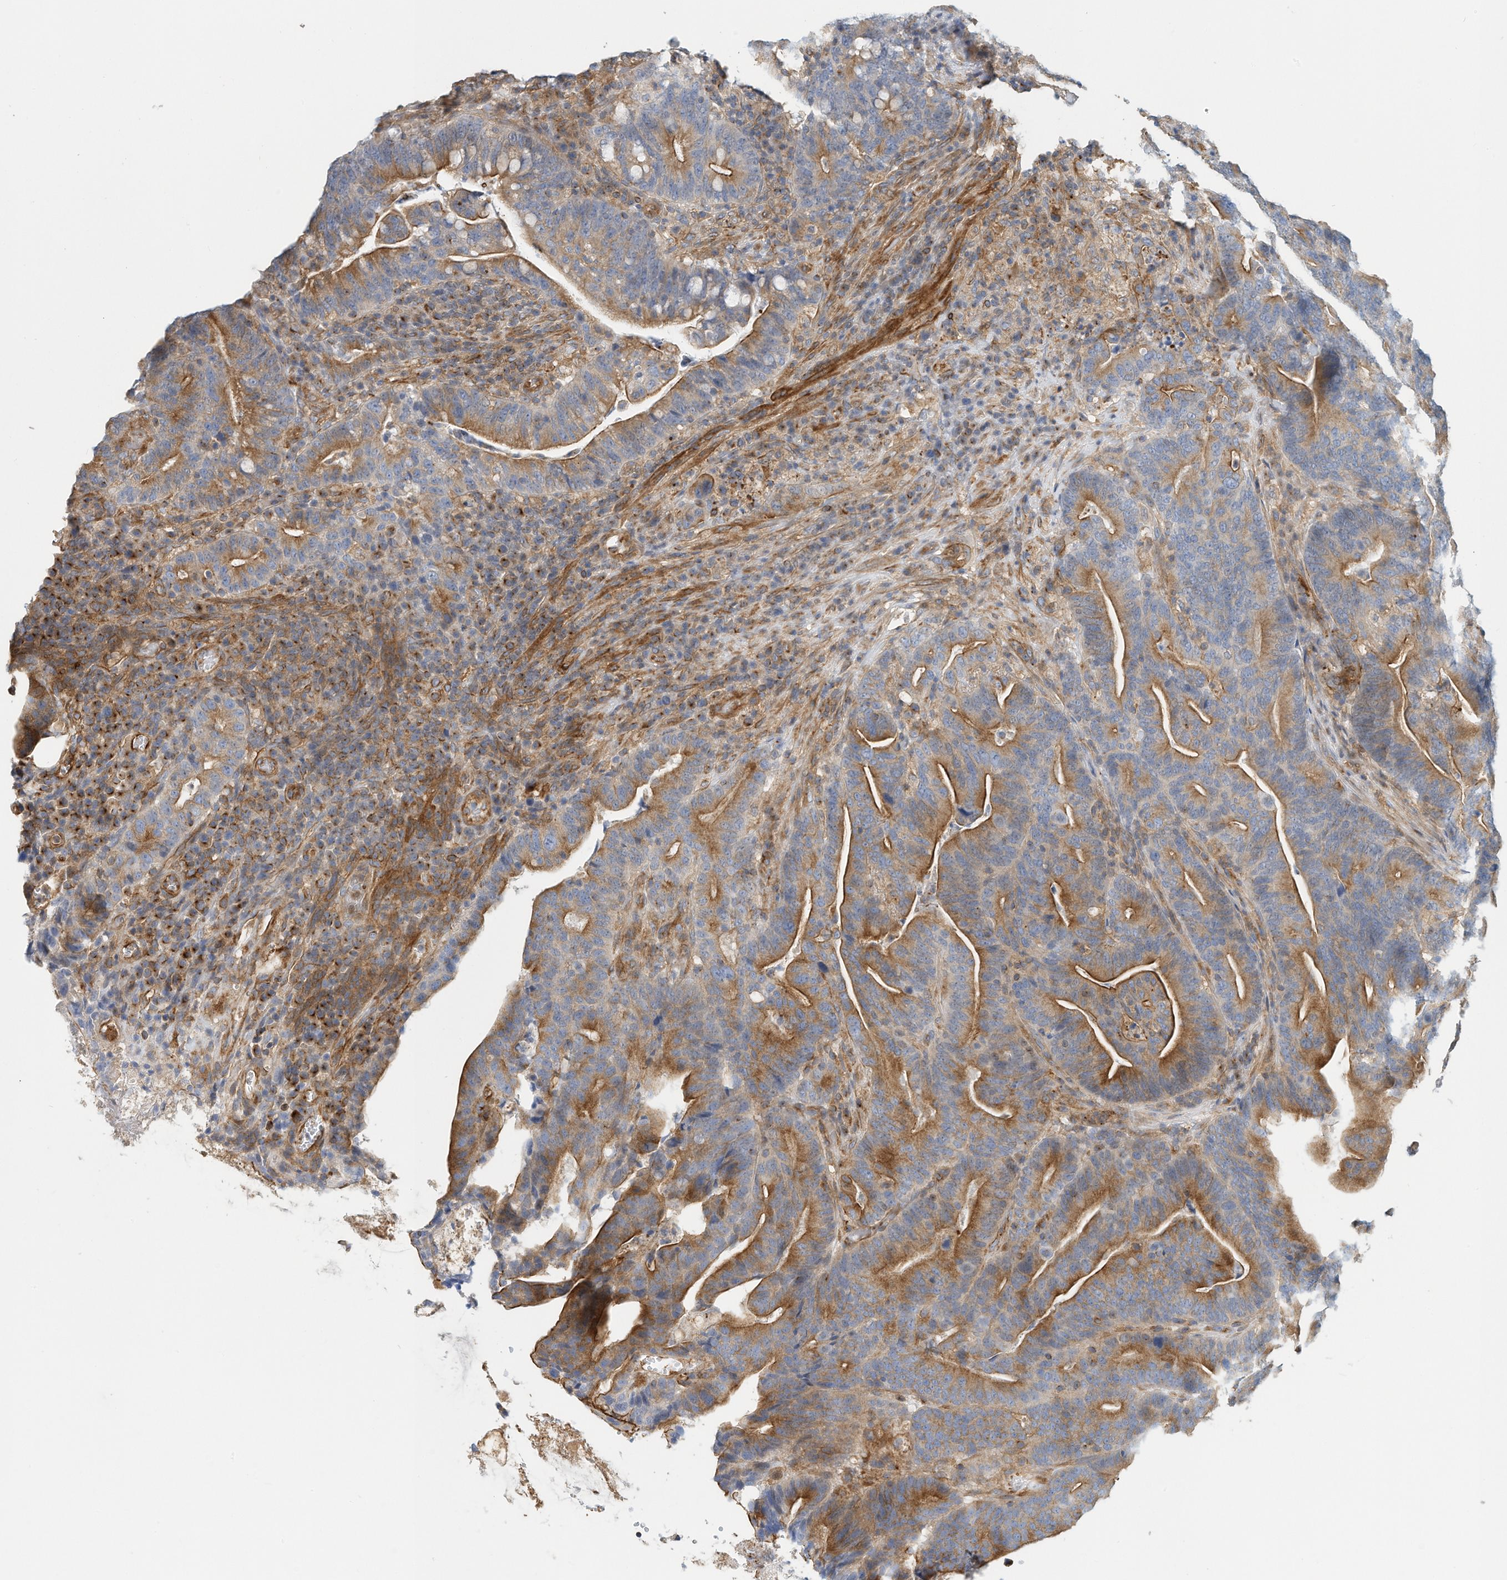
{"staining": {"intensity": "moderate", "quantity": "25%-75%", "location": "cytoplasmic/membranous"}, "tissue": "colorectal cancer", "cell_type": "Tumor cells", "image_type": "cancer", "snomed": [{"axis": "morphology", "description": "Adenocarcinoma, NOS"}, {"axis": "topography", "description": "Colon"}], "caption": "DAB (3,3'-diaminobenzidine) immunohistochemical staining of human colorectal cancer reveals moderate cytoplasmic/membranous protein expression in approximately 25%-75% of tumor cells.", "gene": "MICAL1", "patient": {"sex": "female", "age": 66}}